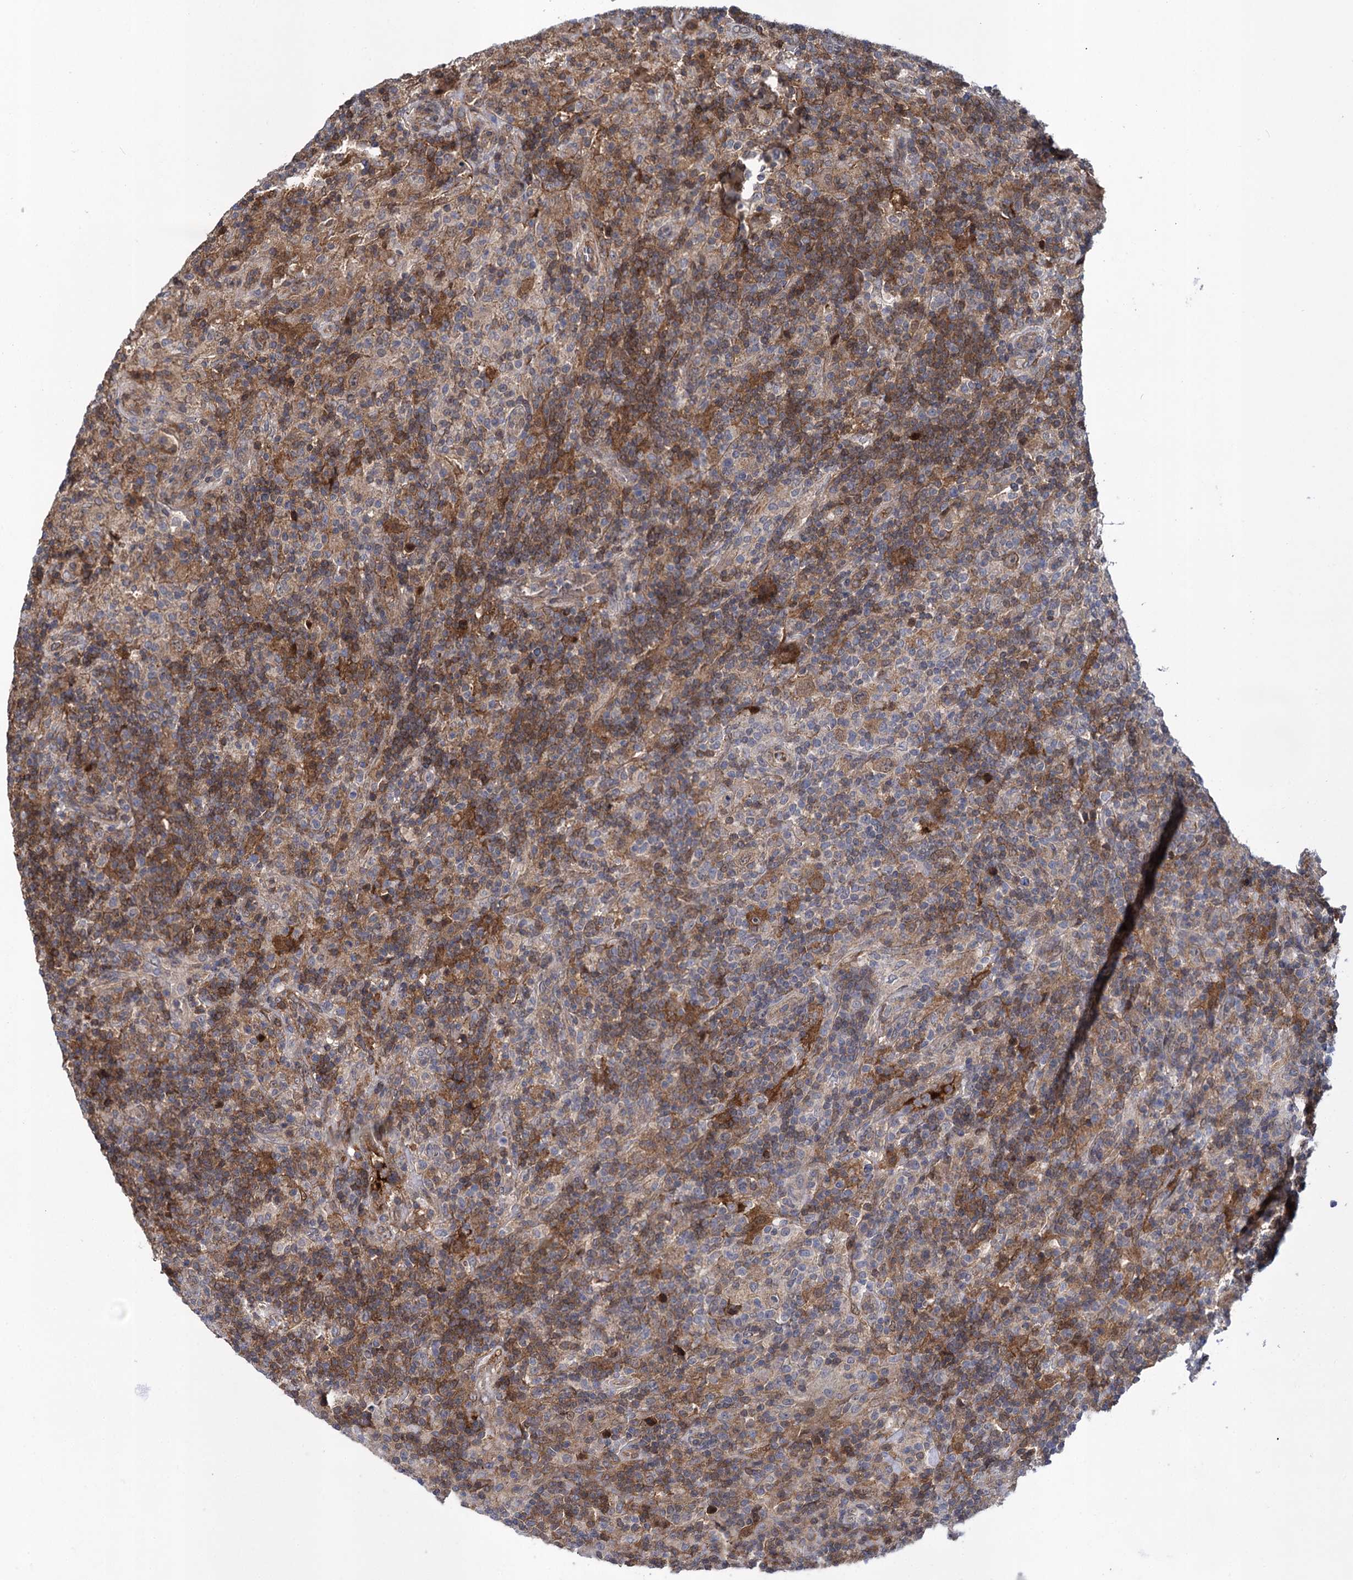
{"staining": {"intensity": "moderate", "quantity": "25%-75%", "location": "cytoplasmic/membranous"}, "tissue": "lymphoma", "cell_type": "Tumor cells", "image_type": "cancer", "snomed": [{"axis": "morphology", "description": "Hodgkin's disease, NOS"}, {"axis": "topography", "description": "Lymph node"}], "caption": "Hodgkin's disease was stained to show a protein in brown. There is medium levels of moderate cytoplasmic/membranous positivity in approximately 25%-75% of tumor cells.", "gene": "GLO1", "patient": {"sex": "male", "age": 70}}